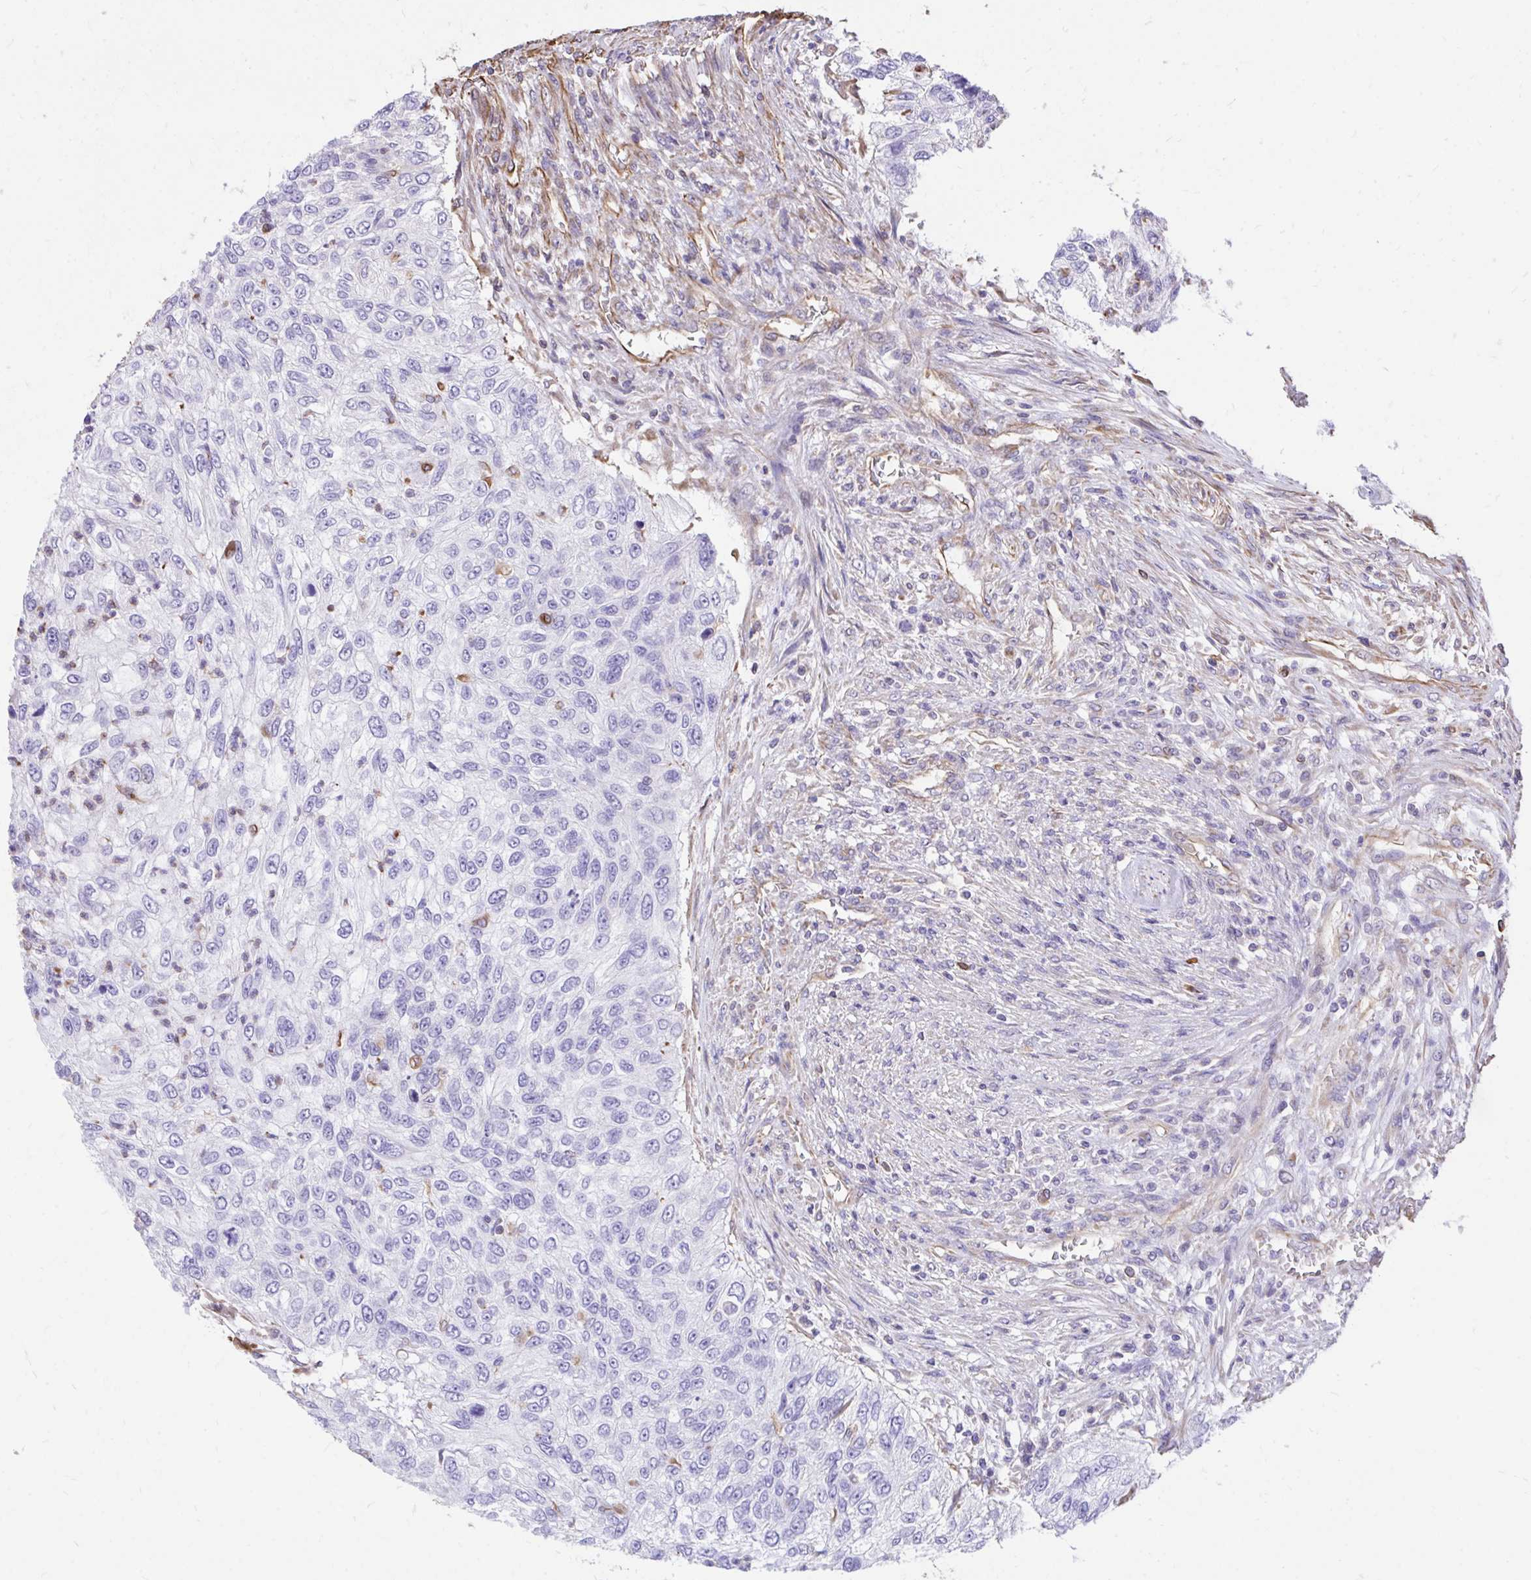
{"staining": {"intensity": "negative", "quantity": "none", "location": "none"}, "tissue": "urothelial cancer", "cell_type": "Tumor cells", "image_type": "cancer", "snomed": [{"axis": "morphology", "description": "Urothelial carcinoma, High grade"}, {"axis": "topography", "description": "Urinary bladder"}], "caption": "The IHC micrograph has no significant positivity in tumor cells of urothelial cancer tissue.", "gene": "RNF103", "patient": {"sex": "female", "age": 60}}